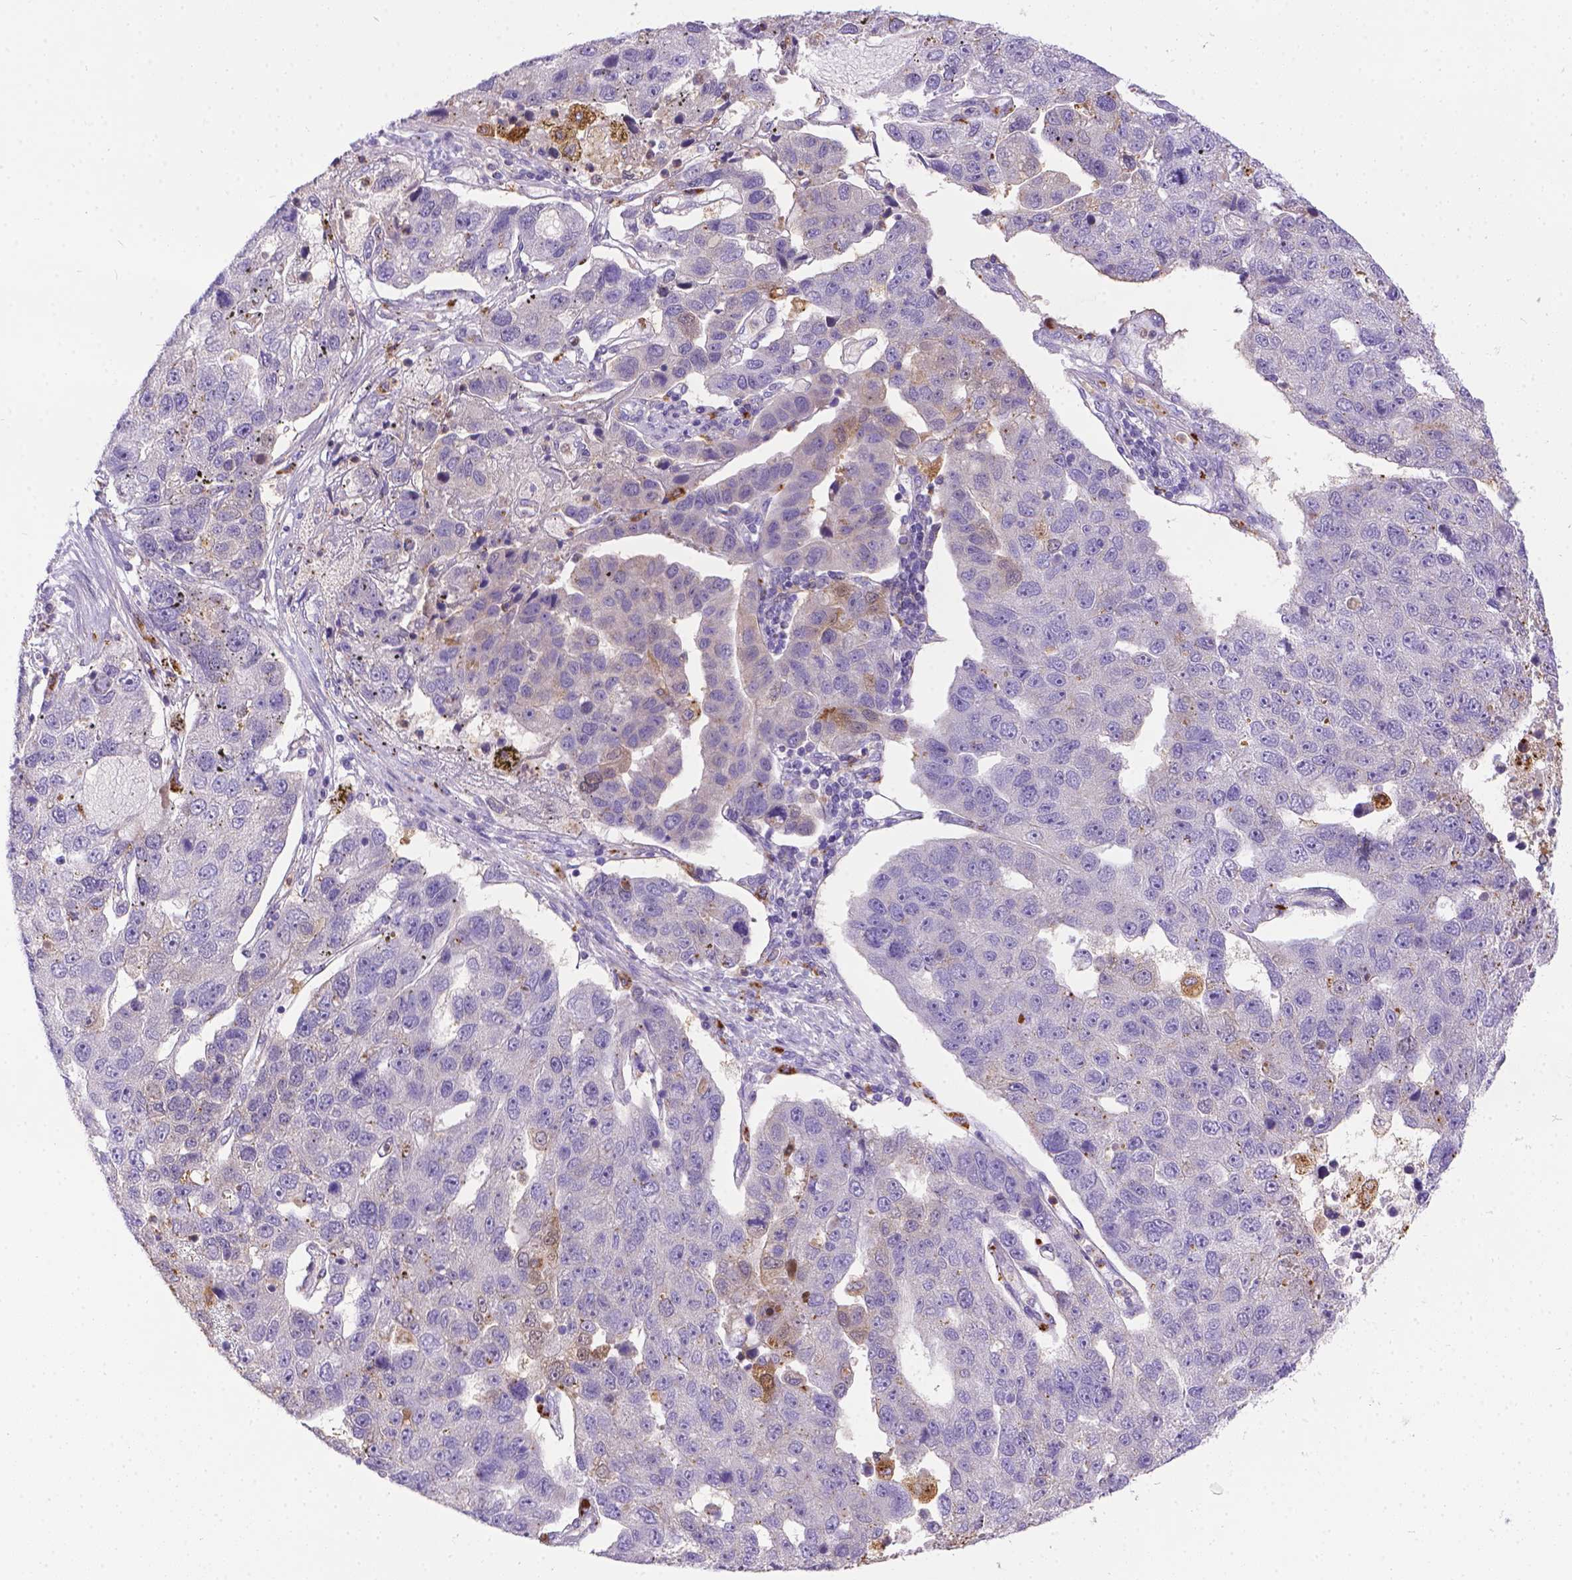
{"staining": {"intensity": "negative", "quantity": "none", "location": "none"}, "tissue": "pancreatic cancer", "cell_type": "Tumor cells", "image_type": "cancer", "snomed": [{"axis": "morphology", "description": "Adenocarcinoma, NOS"}, {"axis": "topography", "description": "Pancreas"}], "caption": "A high-resolution histopathology image shows immunohistochemistry staining of pancreatic cancer, which reveals no significant expression in tumor cells. (Brightfield microscopy of DAB (3,3'-diaminobenzidine) immunohistochemistry at high magnification).", "gene": "TM4SF18", "patient": {"sex": "female", "age": 61}}